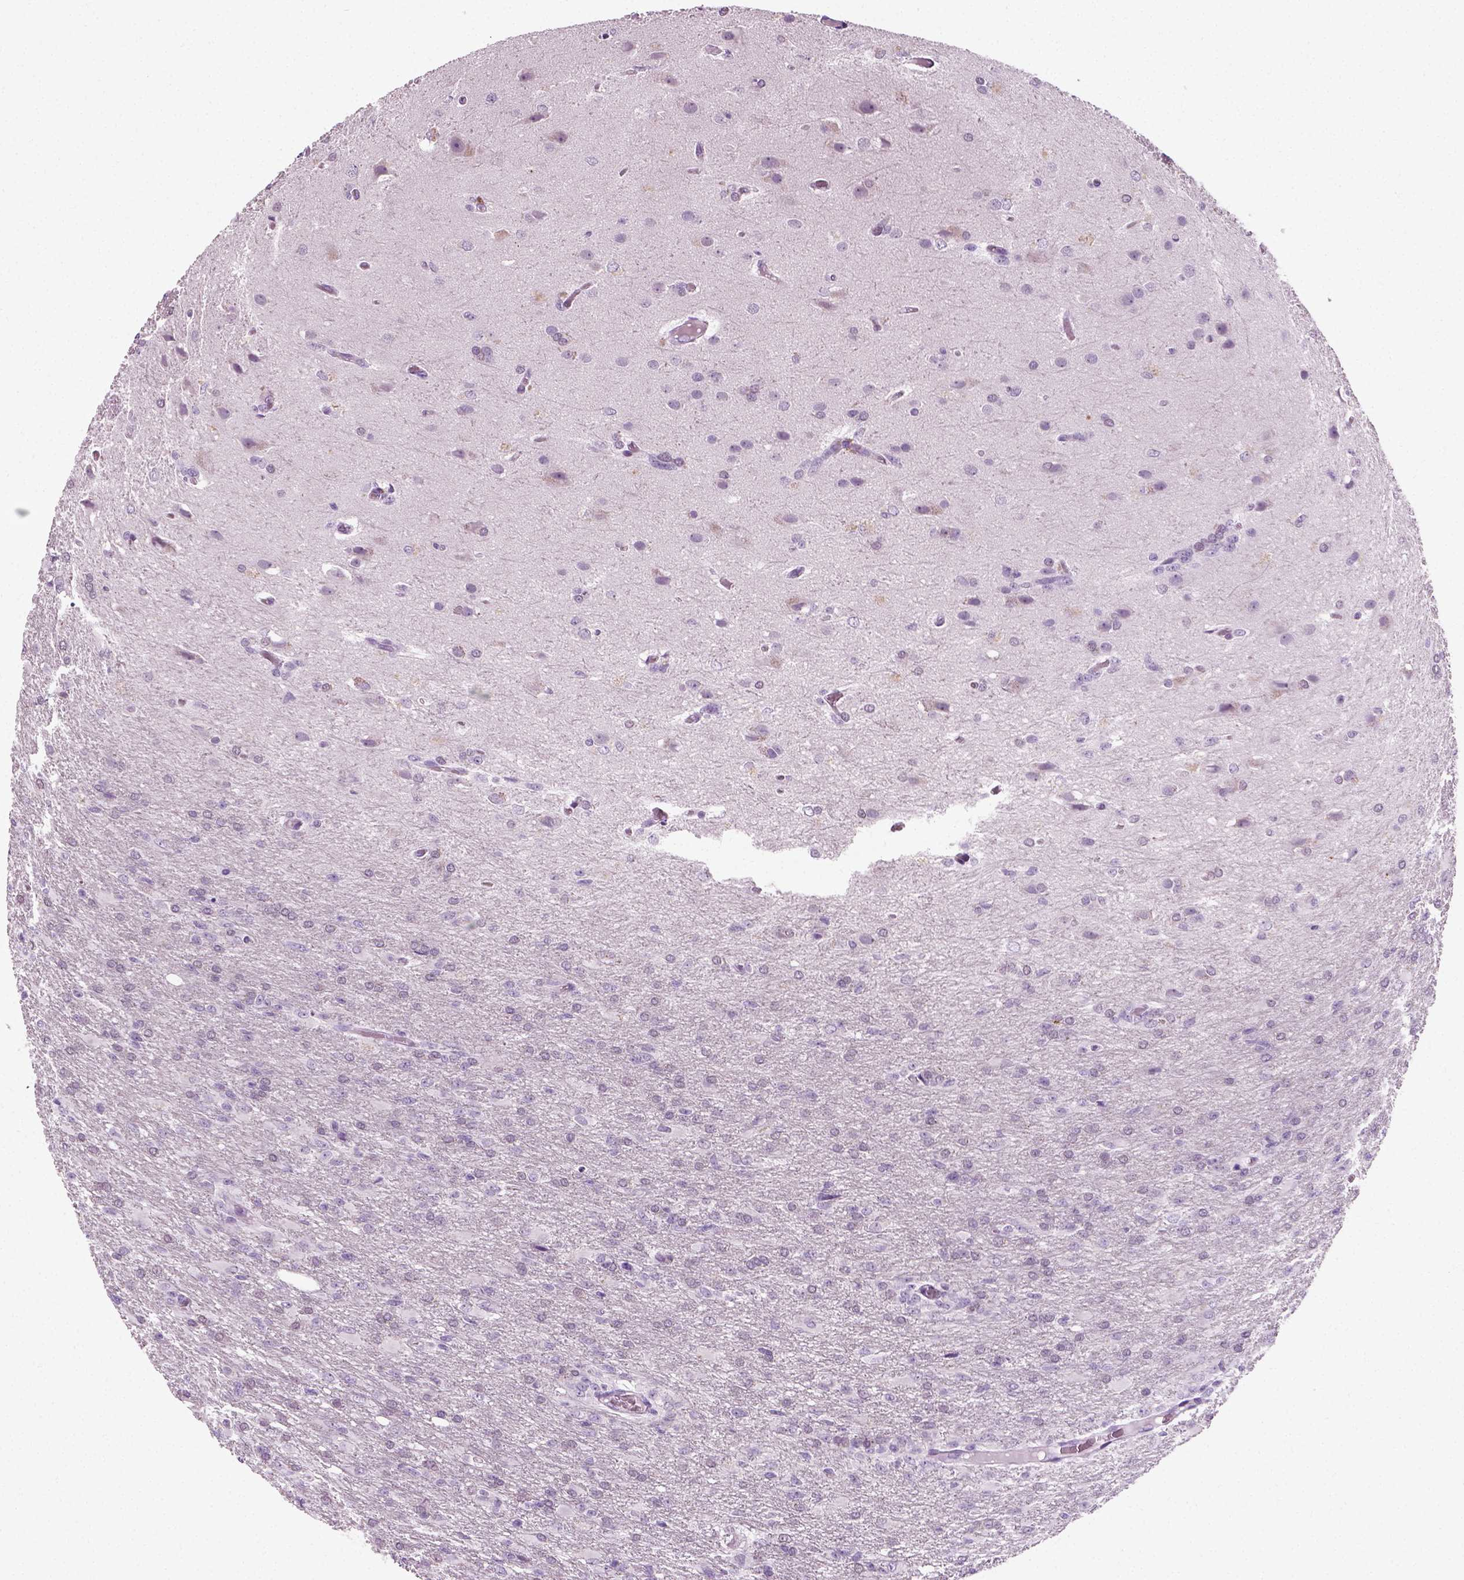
{"staining": {"intensity": "negative", "quantity": "none", "location": "none"}, "tissue": "glioma", "cell_type": "Tumor cells", "image_type": "cancer", "snomed": [{"axis": "morphology", "description": "Glioma, malignant, High grade"}, {"axis": "topography", "description": "Brain"}], "caption": "Immunohistochemistry (IHC) micrograph of neoplastic tissue: glioma stained with DAB demonstrates no significant protein positivity in tumor cells.", "gene": "SPATA31E1", "patient": {"sex": "male", "age": 68}}